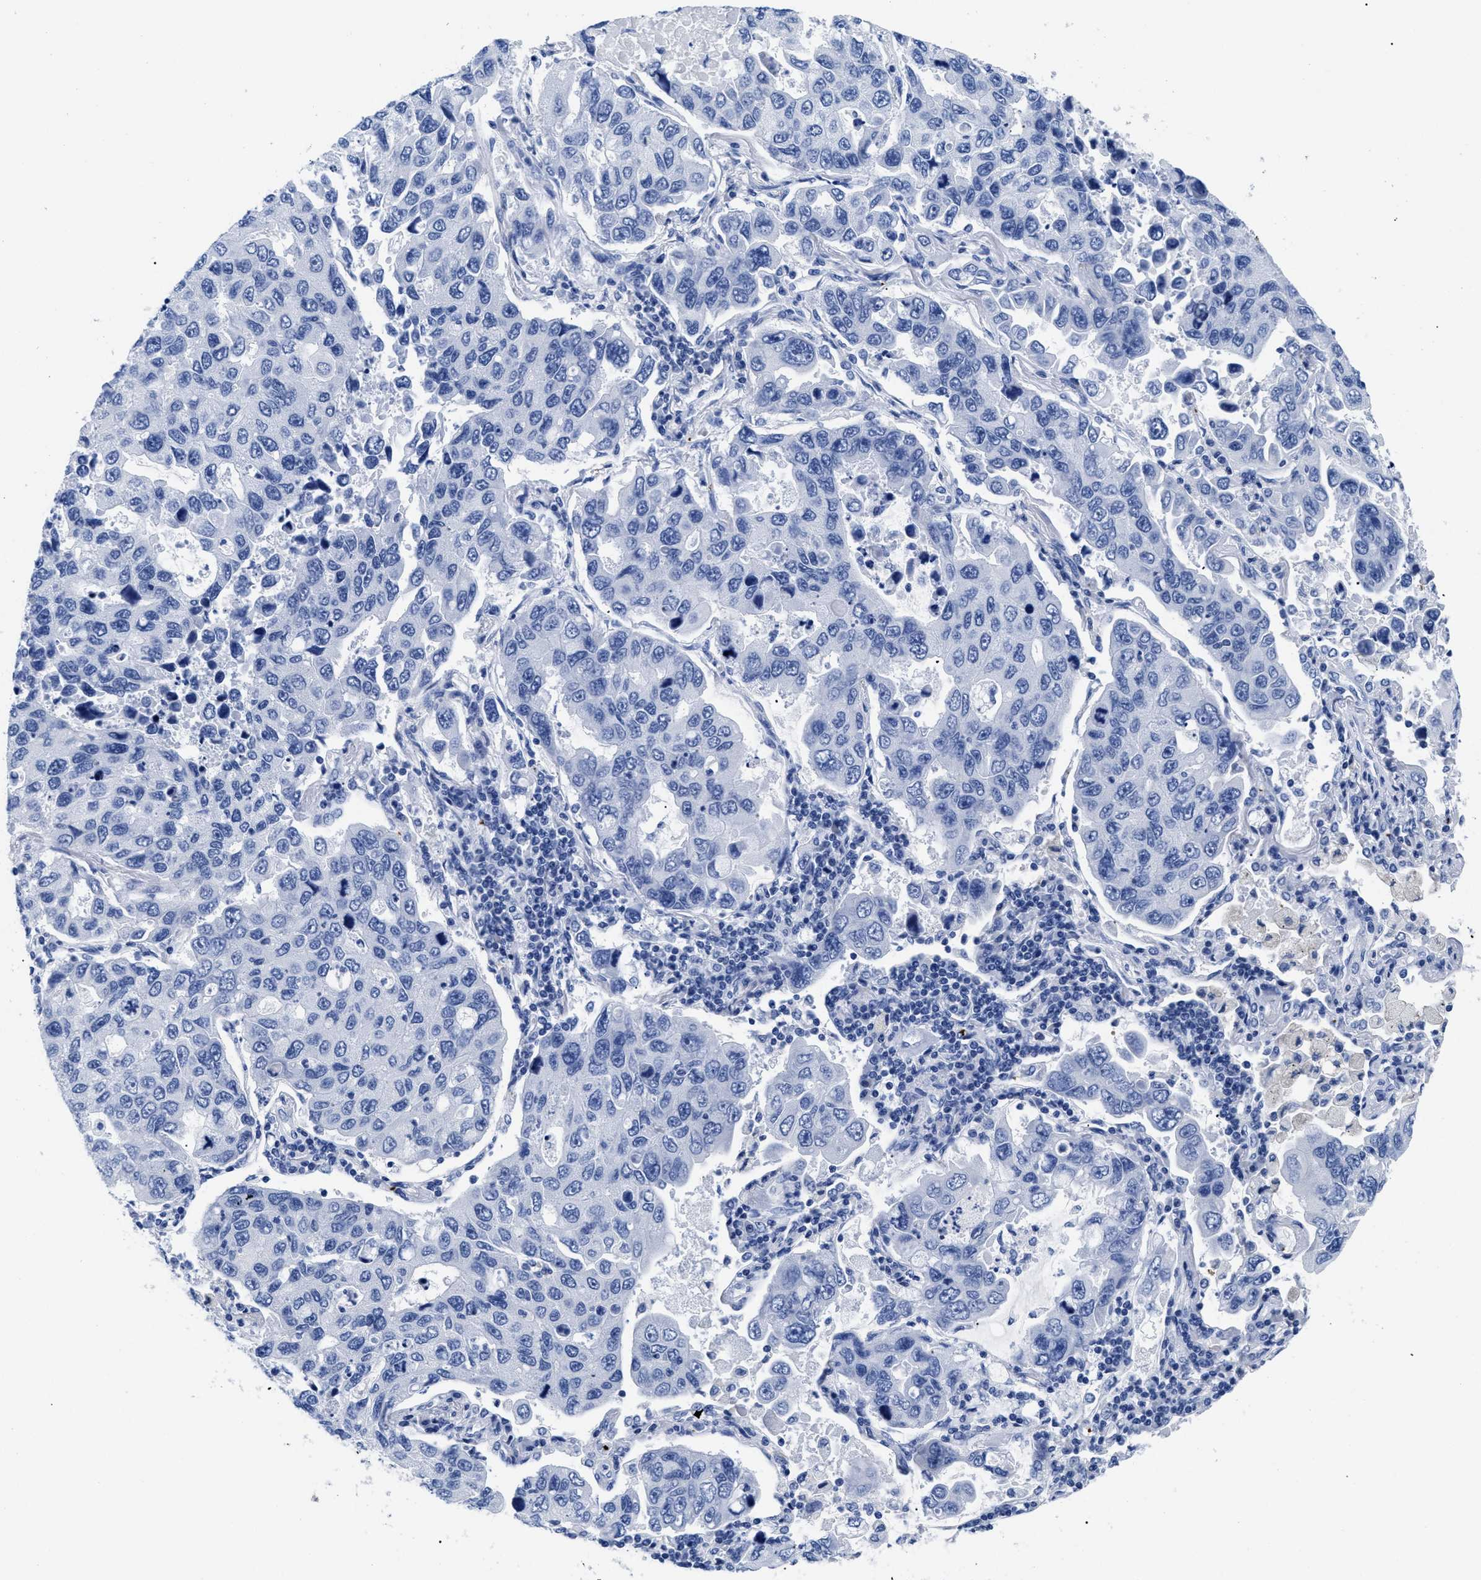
{"staining": {"intensity": "negative", "quantity": "none", "location": "none"}, "tissue": "lung cancer", "cell_type": "Tumor cells", "image_type": "cancer", "snomed": [{"axis": "morphology", "description": "Adenocarcinoma, NOS"}, {"axis": "topography", "description": "Lung"}], "caption": "The immunohistochemistry histopathology image has no significant staining in tumor cells of lung adenocarcinoma tissue.", "gene": "TREML1", "patient": {"sex": "male", "age": 64}}